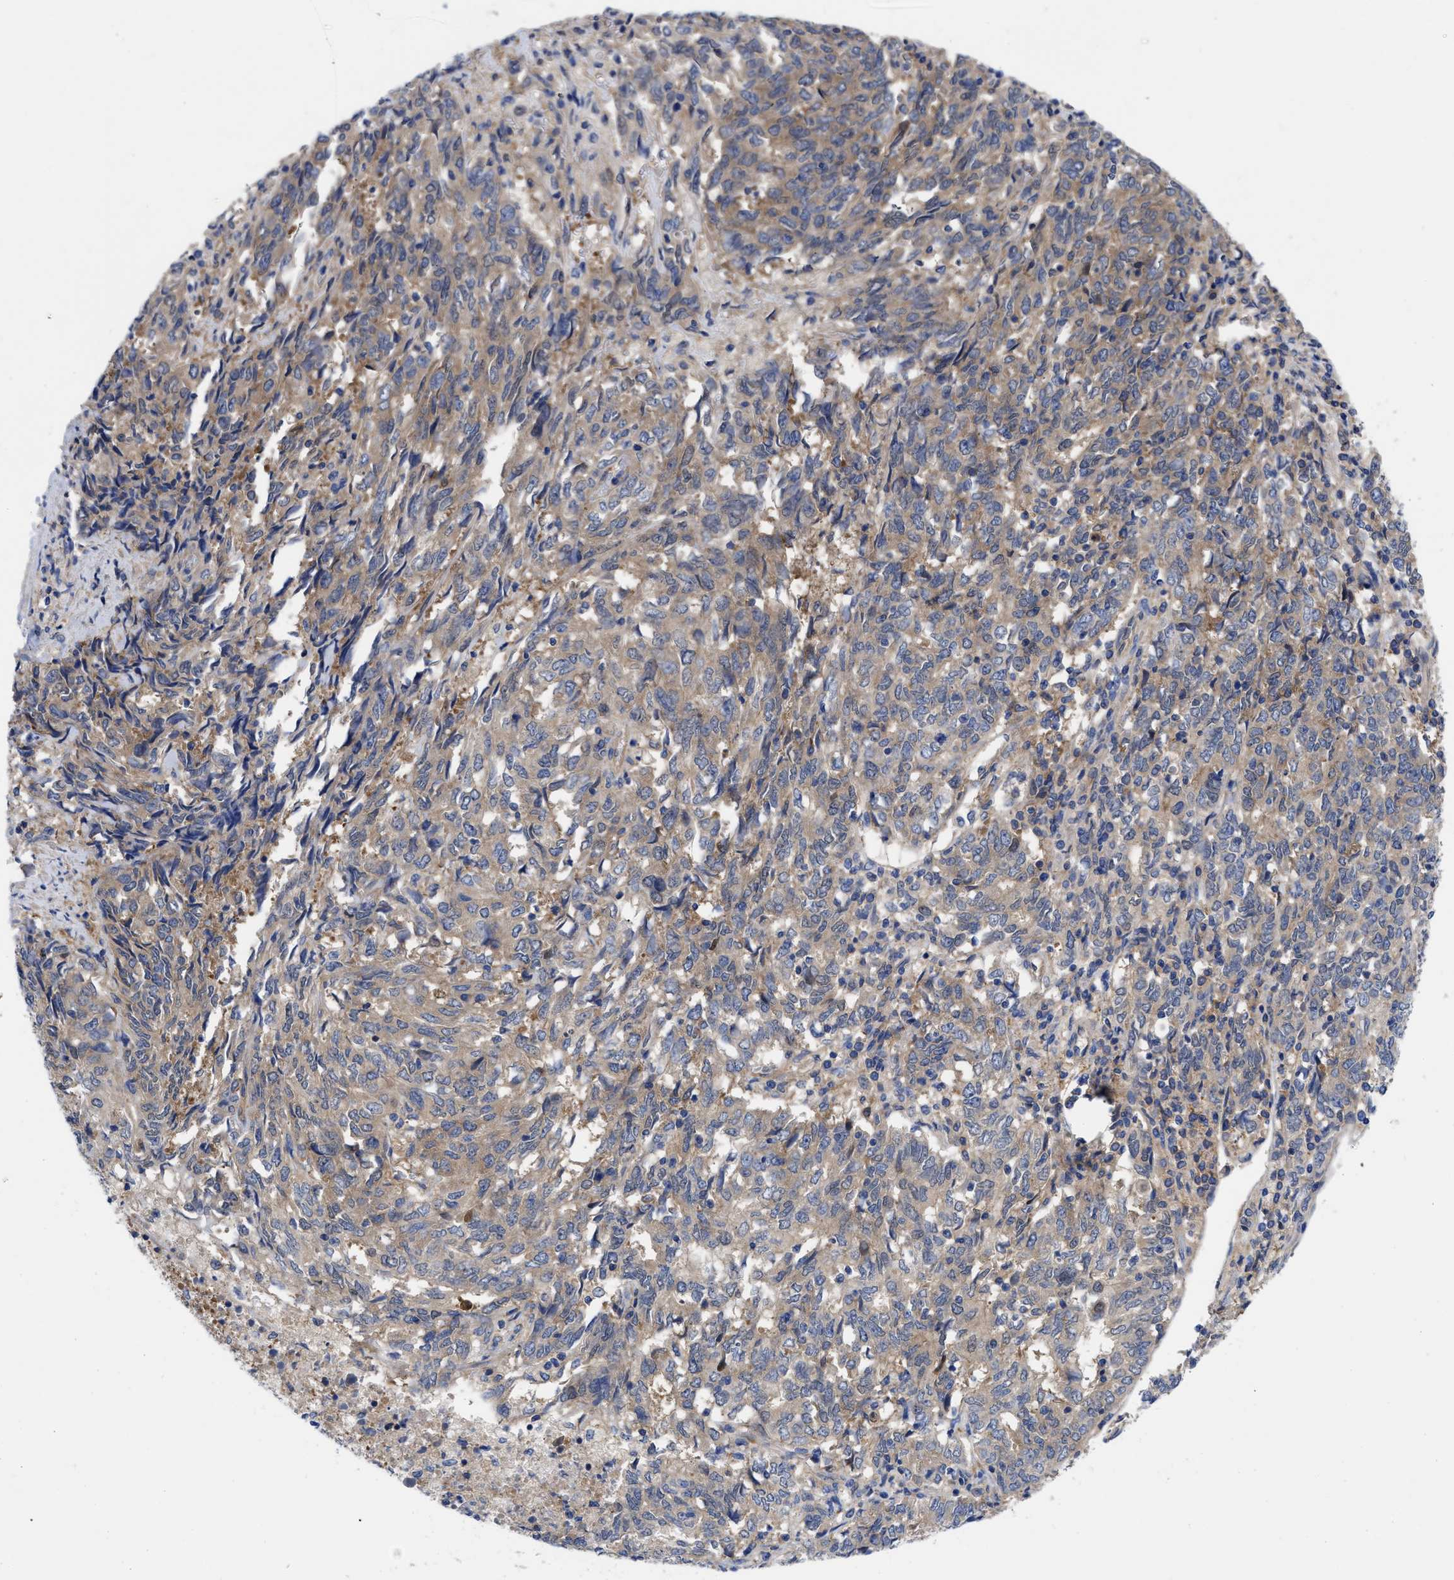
{"staining": {"intensity": "moderate", "quantity": ">75%", "location": "cytoplasmic/membranous"}, "tissue": "endometrial cancer", "cell_type": "Tumor cells", "image_type": "cancer", "snomed": [{"axis": "morphology", "description": "Adenocarcinoma, NOS"}, {"axis": "topography", "description": "Endometrium"}], "caption": "Human endometrial cancer stained for a protein (brown) displays moderate cytoplasmic/membranous positive staining in approximately >75% of tumor cells.", "gene": "RBKS", "patient": {"sex": "female", "age": 80}}